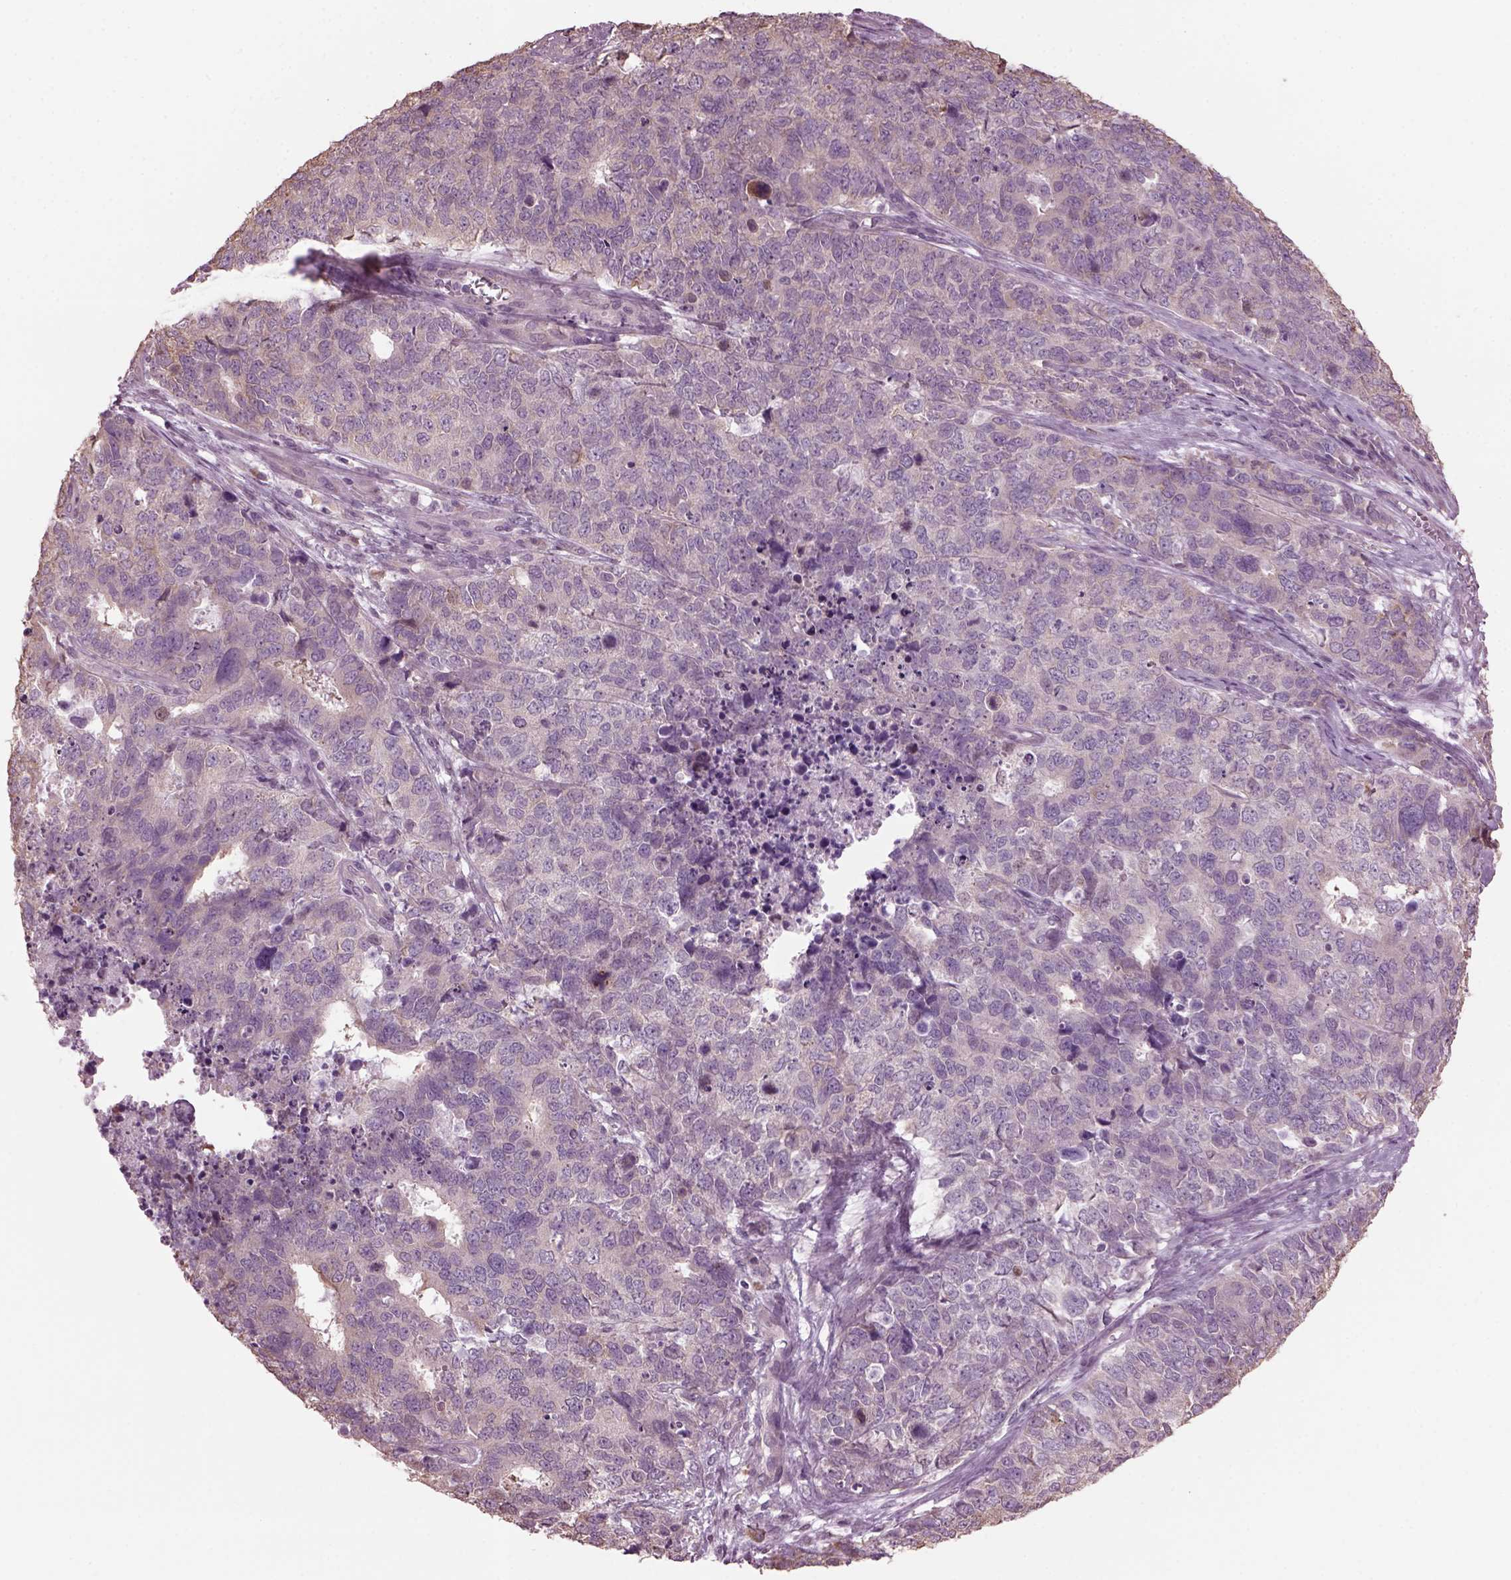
{"staining": {"intensity": "negative", "quantity": "none", "location": "none"}, "tissue": "cervical cancer", "cell_type": "Tumor cells", "image_type": "cancer", "snomed": [{"axis": "morphology", "description": "Squamous cell carcinoma, NOS"}, {"axis": "topography", "description": "Cervix"}], "caption": "DAB immunohistochemical staining of squamous cell carcinoma (cervical) shows no significant positivity in tumor cells.", "gene": "CABP5", "patient": {"sex": "female", "age": 63}}